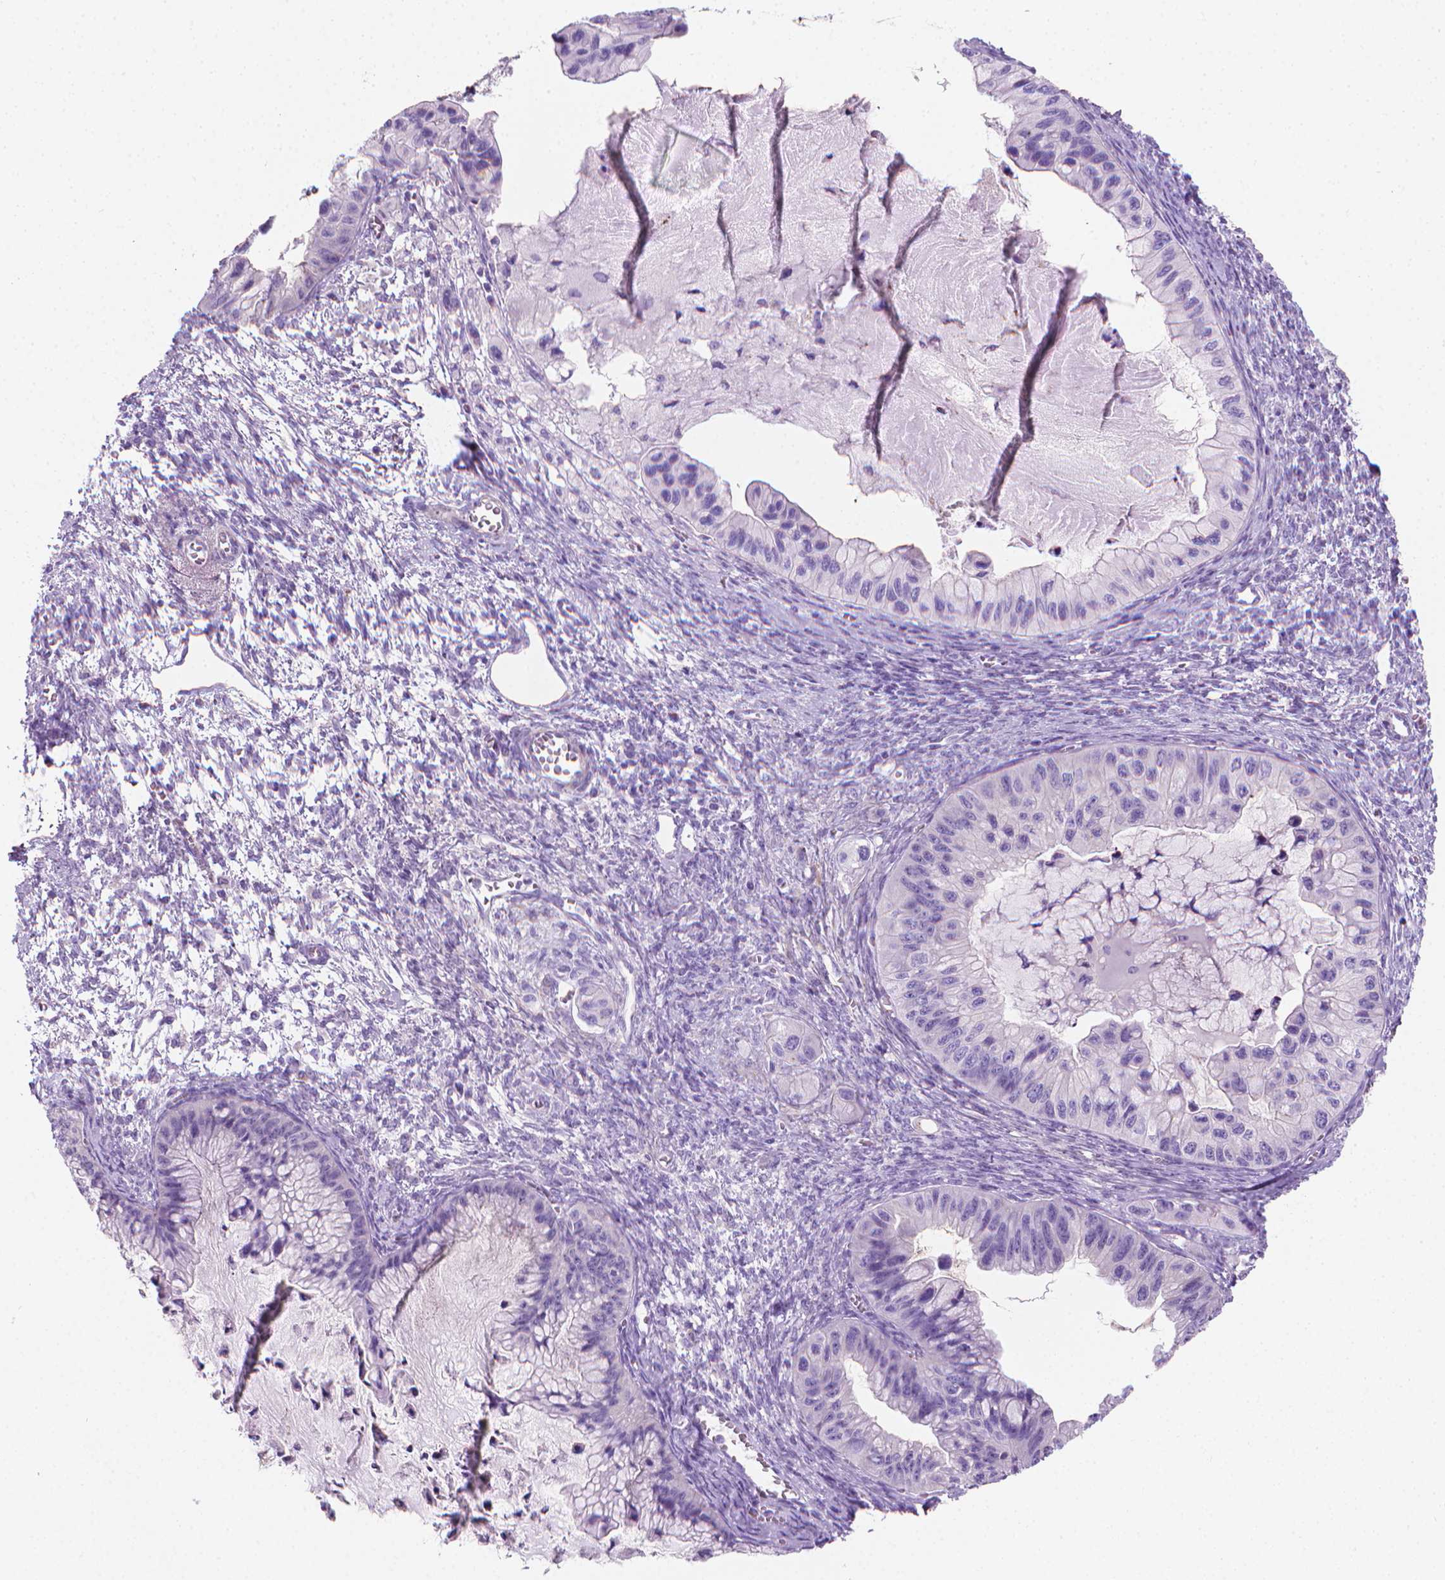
{"staining": {"intensity": "negative", "quantity": "none", "location": "none"}, "tissue": "ovarian cancer", "cell_type": "Tumor cells", "image_type": "cancer", "snomed": [{"axis": "morphology", "description": "Cystadenocarcinoma, mucinous, NOS"}, {"axis": "topography", "description": "Ovary"}], "caption": "IHC of mucinous cystadenocarcinoma (ovarian) exhibits no expression in tumor cells.", "gene": "FASN", "patient": {"sex": "female", "age": 72}}